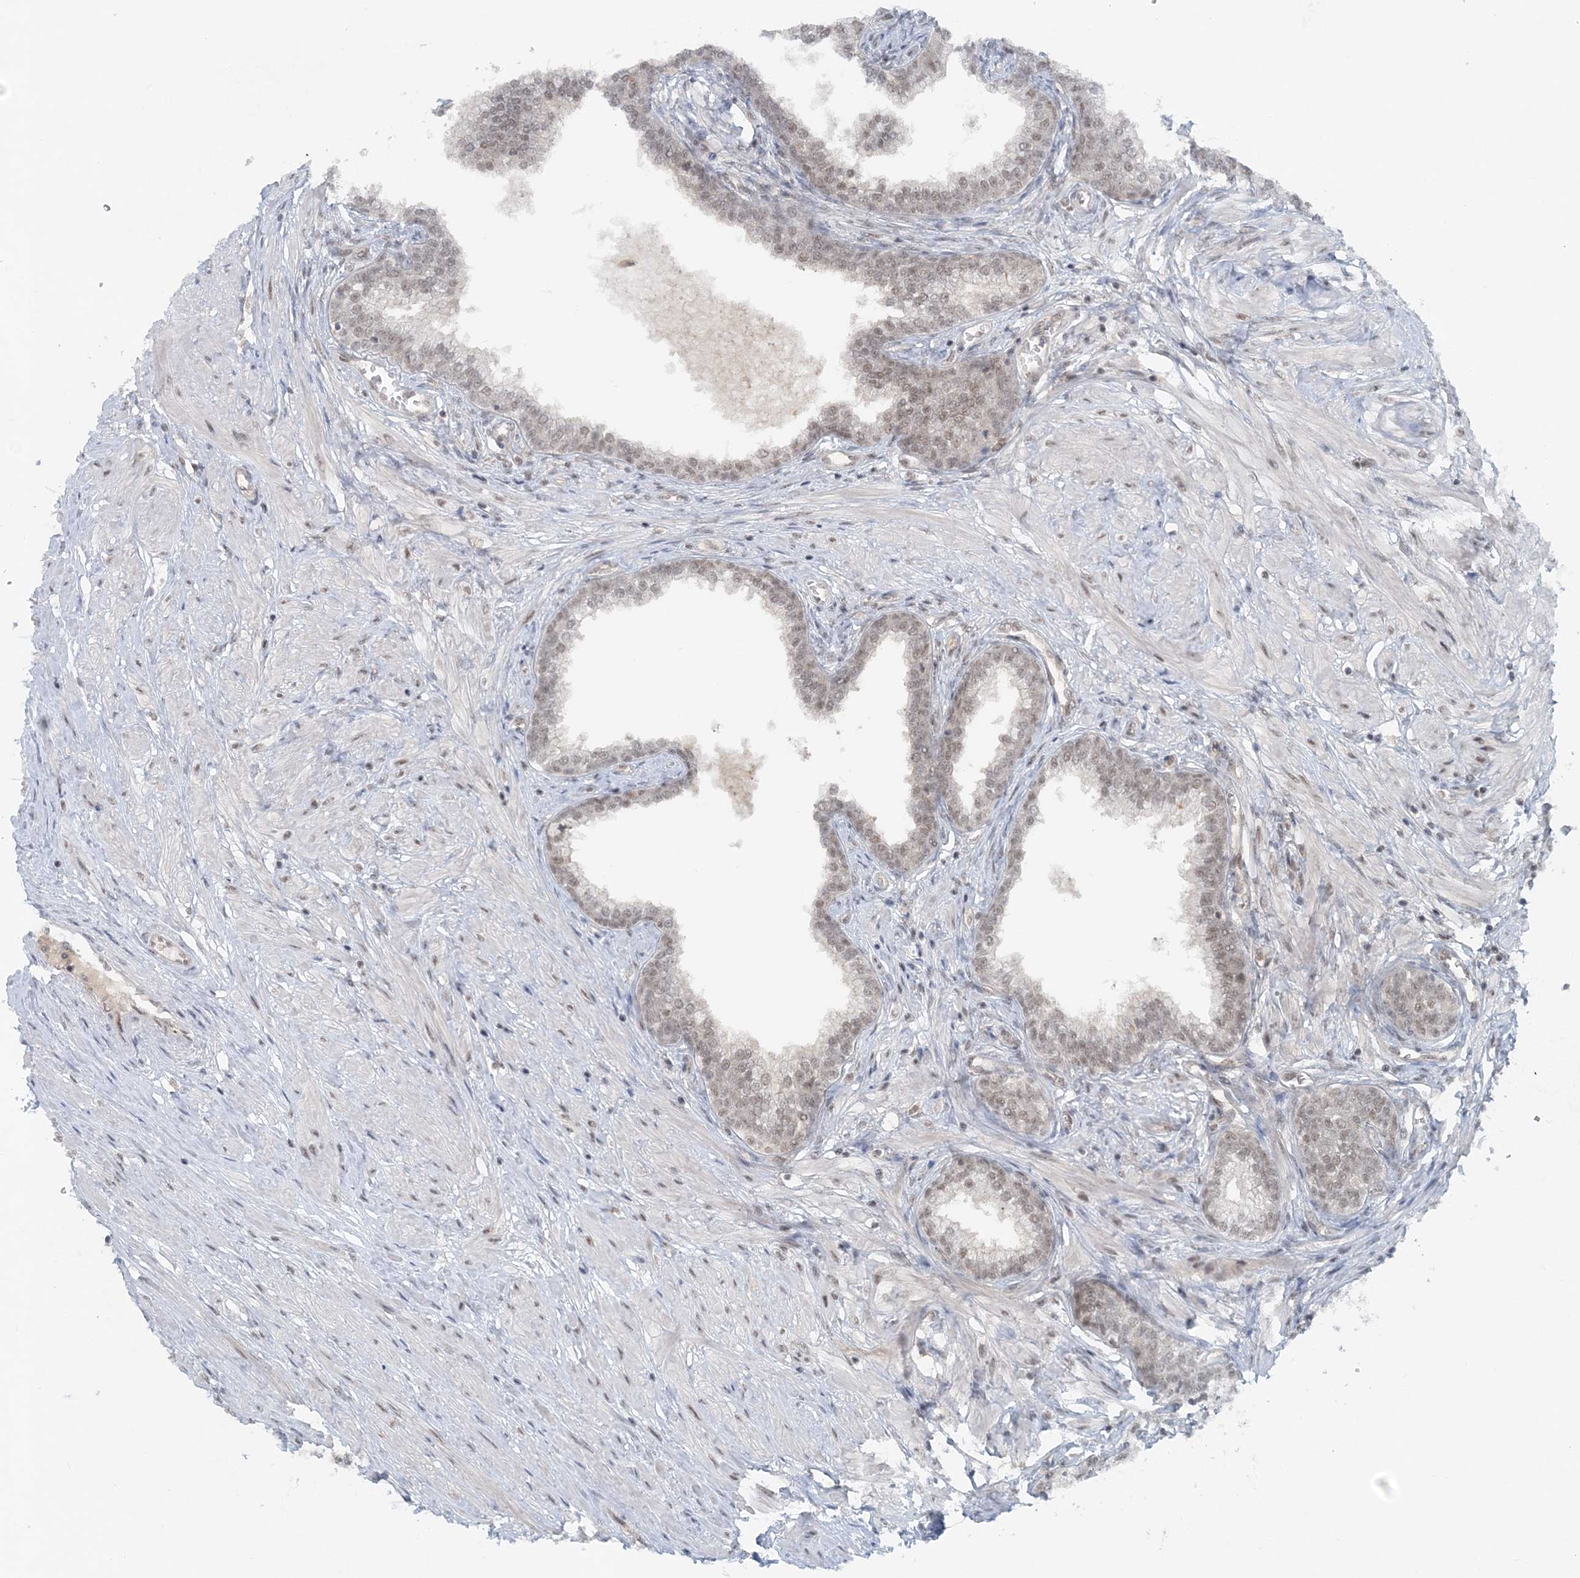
{"staining": {"intensity": "moderate", "quantity": "<25%", "location": "nuclear"}, "tissue": "prostate", "cell_type": "Glandular cells", "image_type": "normal", "snomed": [{"axis": "morphology", "description": "Normal tissue, NOS"}, {"axis": "morphology", "description": "Urothelial carcinoma, Low grade"}, {"axis": "topography", "description": "Urinary bladder"}, {"axis": "topography", "description": "Prostate"}], "caption": "A brown stain labels moderate nuclear staining of a protein in glandular cells of unremarkable prostate.", "gene": "ATP11A", "patient": {"sex": "male", "age": 60}}